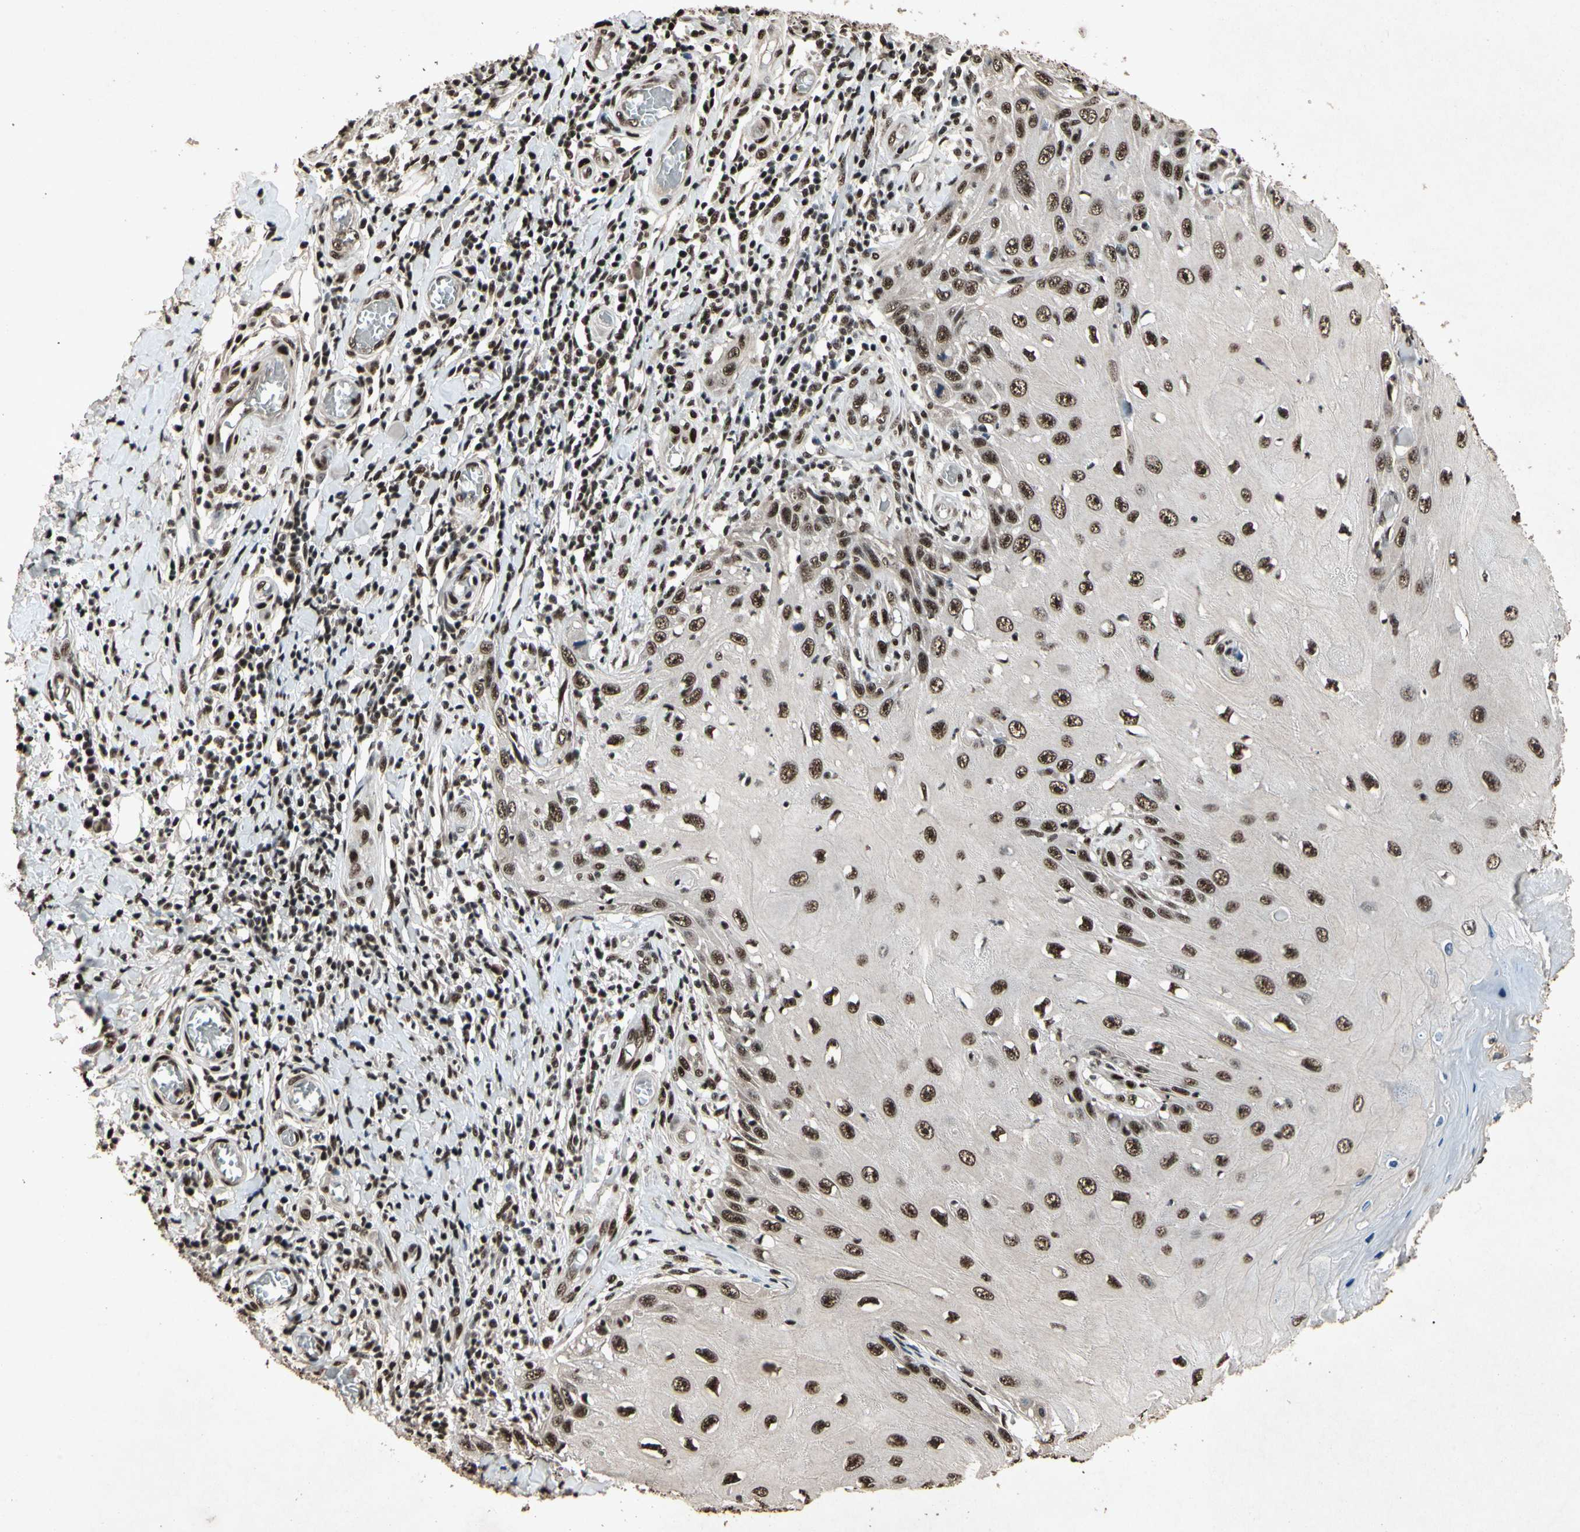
{"staining": {"intensity": "strong", "quantity": ">75%", "location": "nuclear"}, "tissue": "skin cancer", "cell_type": "Tumor cells", "image_type": "cancer", "snomed": [{"axis": "morphology", "description": "Squamous cell carcinoma, NOS"}, {"axis": "topography", "description": "Skin"}], "caption": "DAB immunohistochemical staining of human squamous cell carcinoma (skin) demonstrates strong nuclear protein positivity in approximately >75% of tumor cells. The staining is performed using DAB (3,3'-diaminobenzidine) brown chromogen to label protein expression. The nuclei are counter-stained blue using hematoxylin.", "gene": "TBX2", "patient": {"sex": "female", "age": 73}}